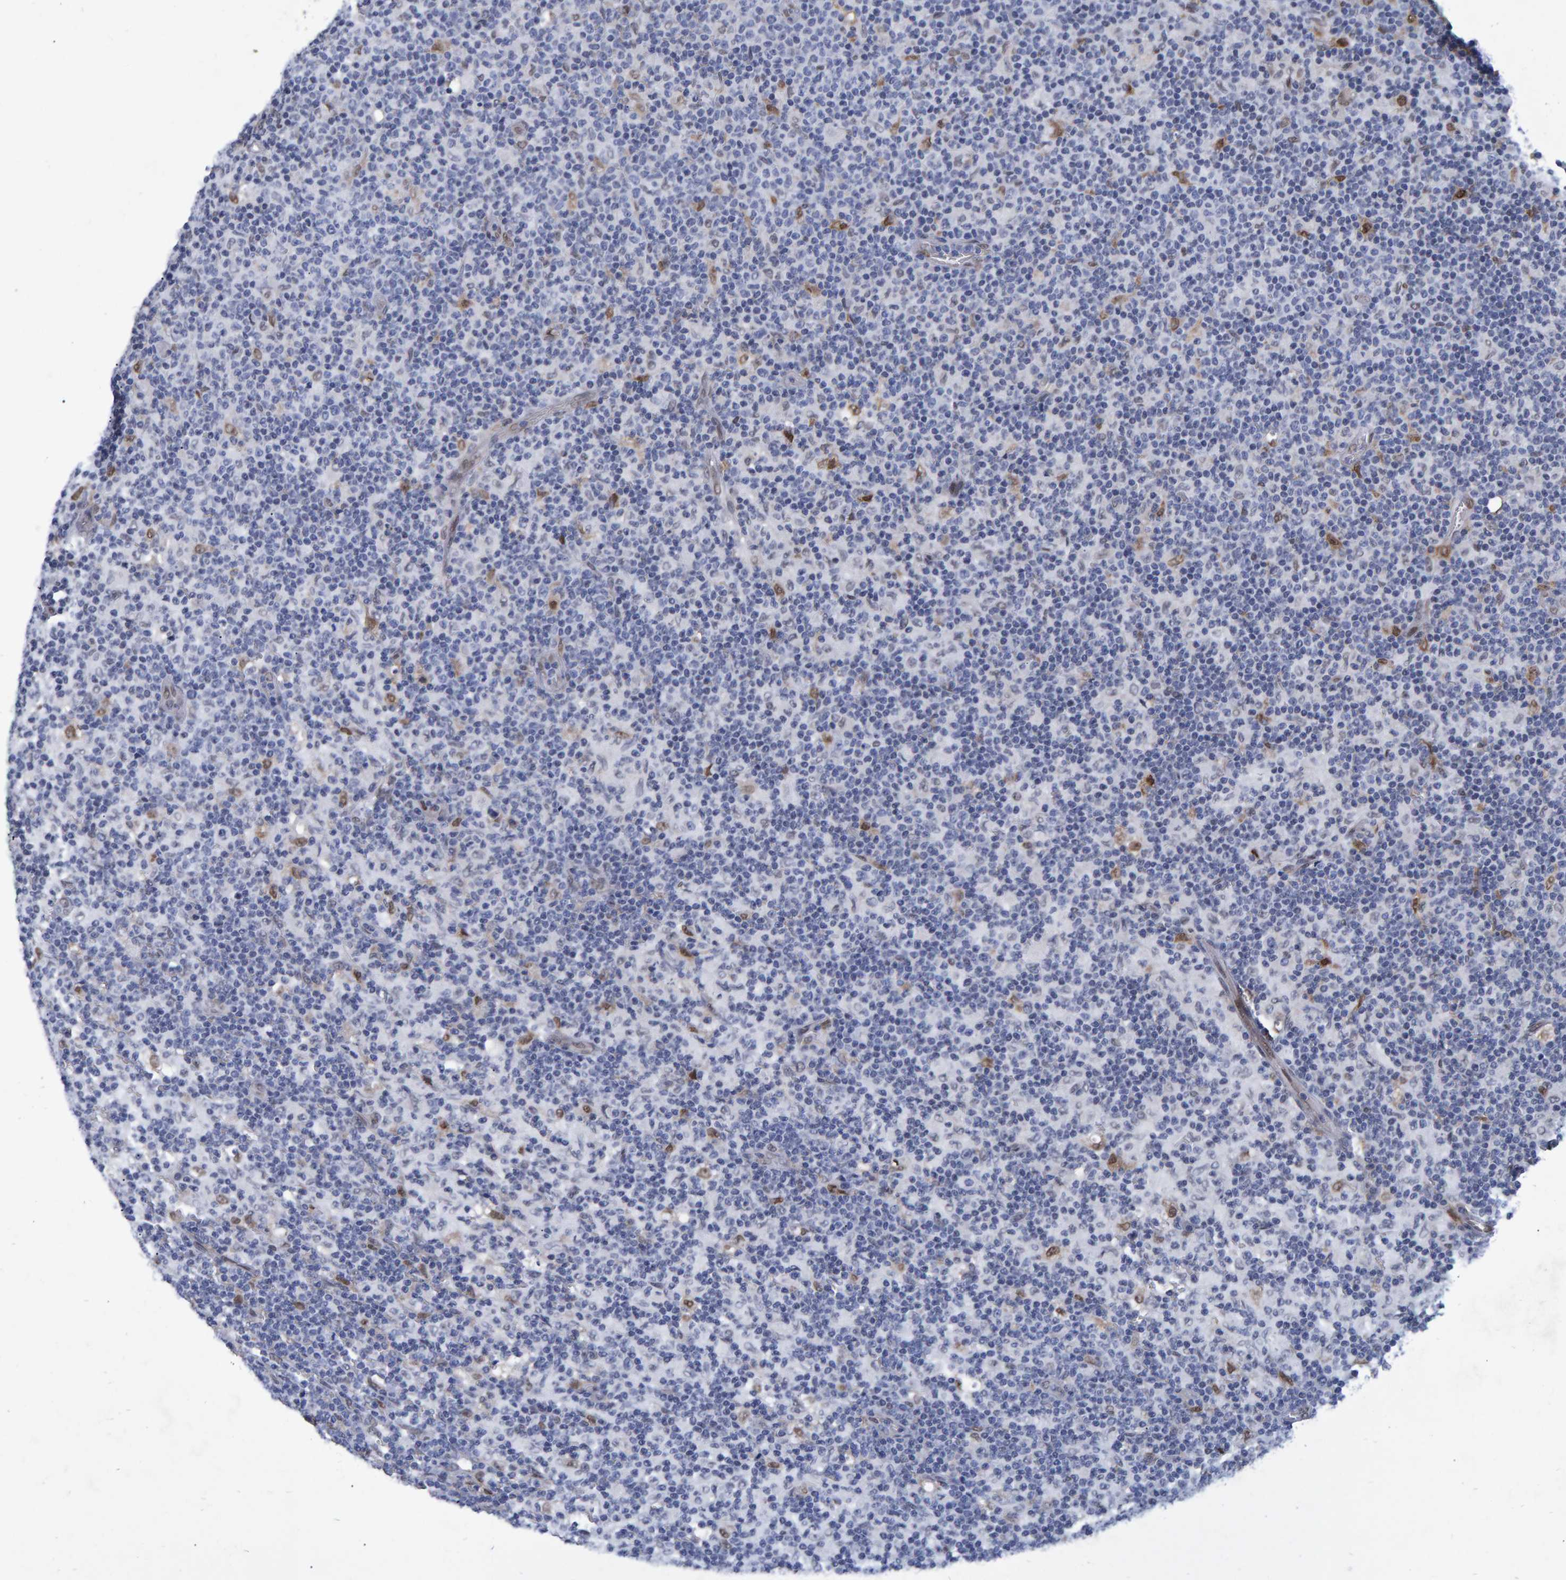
{"staining": {"intensity": "moderate", "quantity": "<25%", "location": "nuclear"}, "tissue": "lymph node", "cell_type": "Non-germinal center cells", "image_type": "normal", "snomed": [{"axis": "morphology", "description": "Normal tissue, NOS"}, {"axis": "morphology", "description": "Inflammation, NOS"}, {"axis": "topography", "description": "Lymph node"}], "caption": "High-magnification brightfield microscopy of benign lymph node stained with DAB (brown) and counterstained with hematoxylin (blue). non-germinal center cells exhibit moderate nuclear expression is seen in approximately<25% of cells. Using DAB (brown) and hematoxylin (blue) stains, captured at high magnification using brightfield microscopy.", "gene": "QKI", "patient": {"sex": "male", "age": 55}}